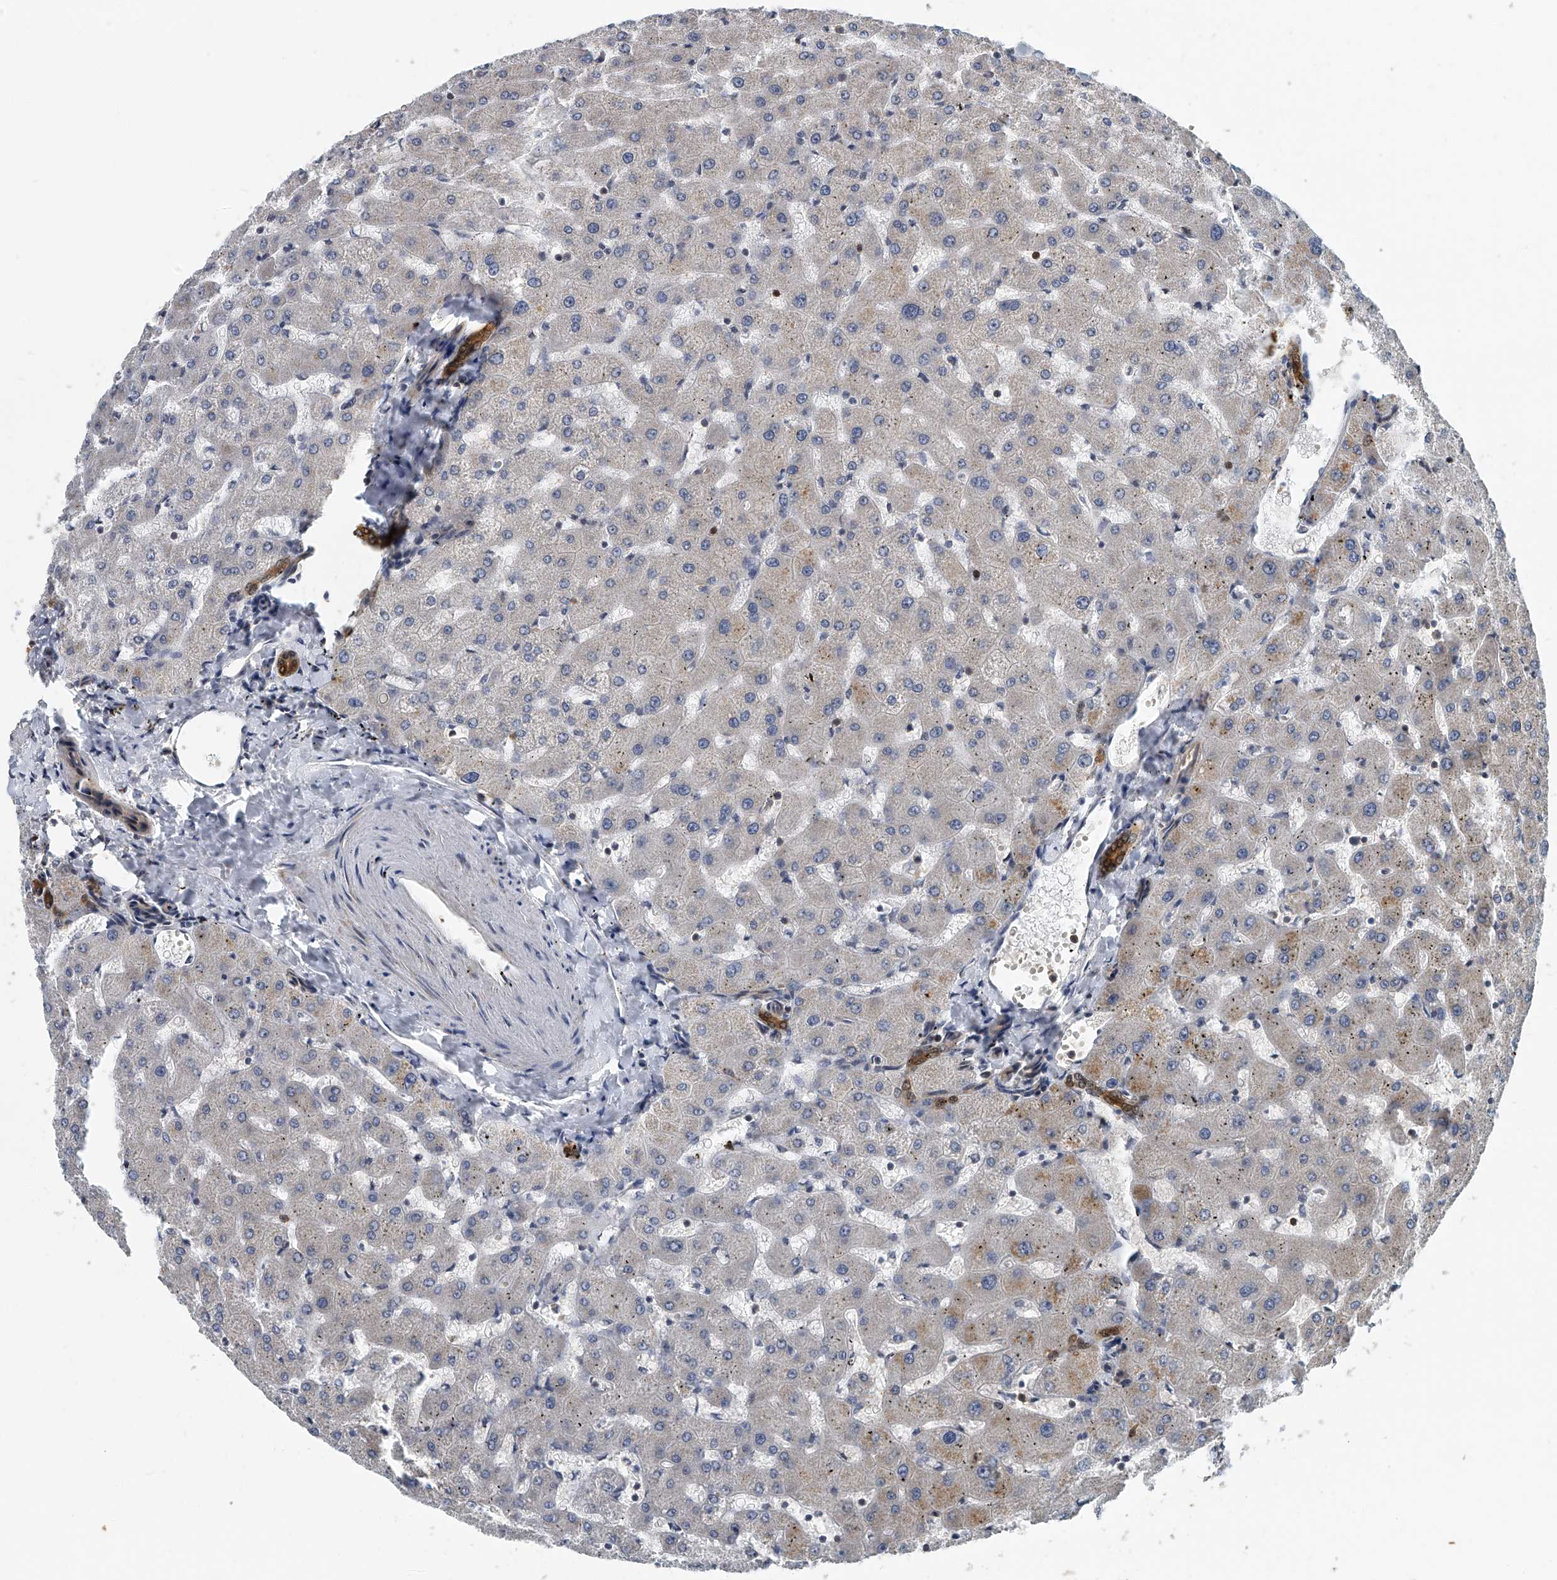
{"staining": {"intensity": "moderate", "quantity": ">75%", "location": "cytoplasmic/membranous,nuclear"}, "tissue": "liver", "cell_type": "Cholangiocytes", "image_type": "normal", "snomed": [{"axis": "morphology", "description": "Normal tissue, NOS"}, {"axis": "topography", "description": "Liver"}], "caption": "Protein analysis of benign liver reveals moderate cytoplasmic/membranous,nuclear positivity in about >75% of cholangiocytes.", "gene": "CD200", "patient": {"sex": "female", "age": 63}}